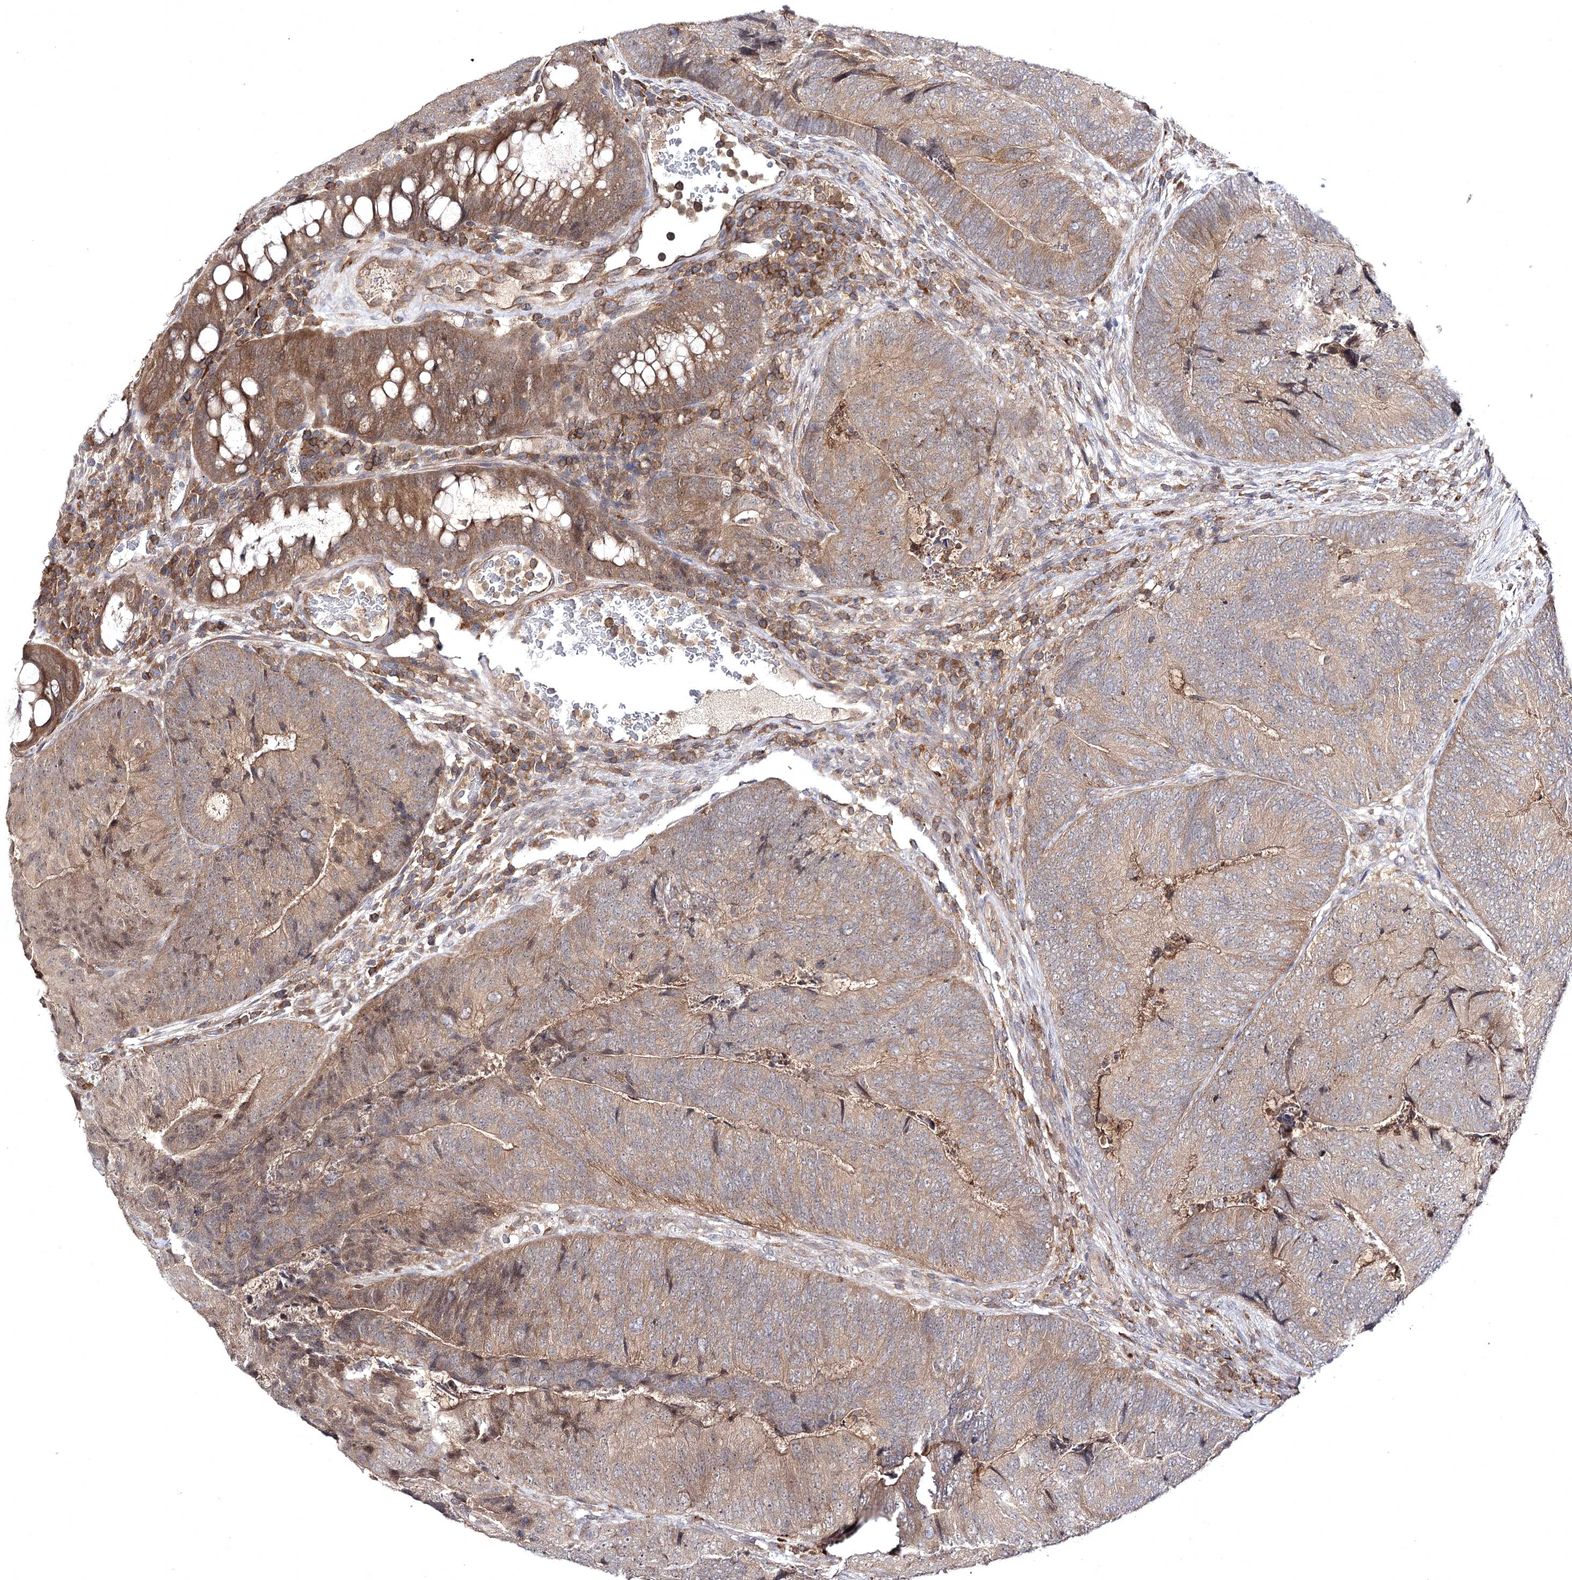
{"staining": {"intensity": "moderate", "quantity": ">75%", "location": "cytoplasmic/membranous"}, "tissue": "colorectal cancer", "cell_type": "Tumor cells", "image_type": "cancer", "snomed": [{"axis": "morphology", "description": "Adenocarcinoma, NOS"}, {"axis": "topography", "description": "Colon"}], "caption": "Moderate cytoplasmic/membranous protein positivity is seen in about >75% of tumor cells in adenocarcinoma (colorectal). The staining is performed using DAB brown chromogen to label protein expression. The nuclei are counter-stained blue using hematoxylin.", "gene": "BCR", "patient": {"sex": "female", "age": 67}}